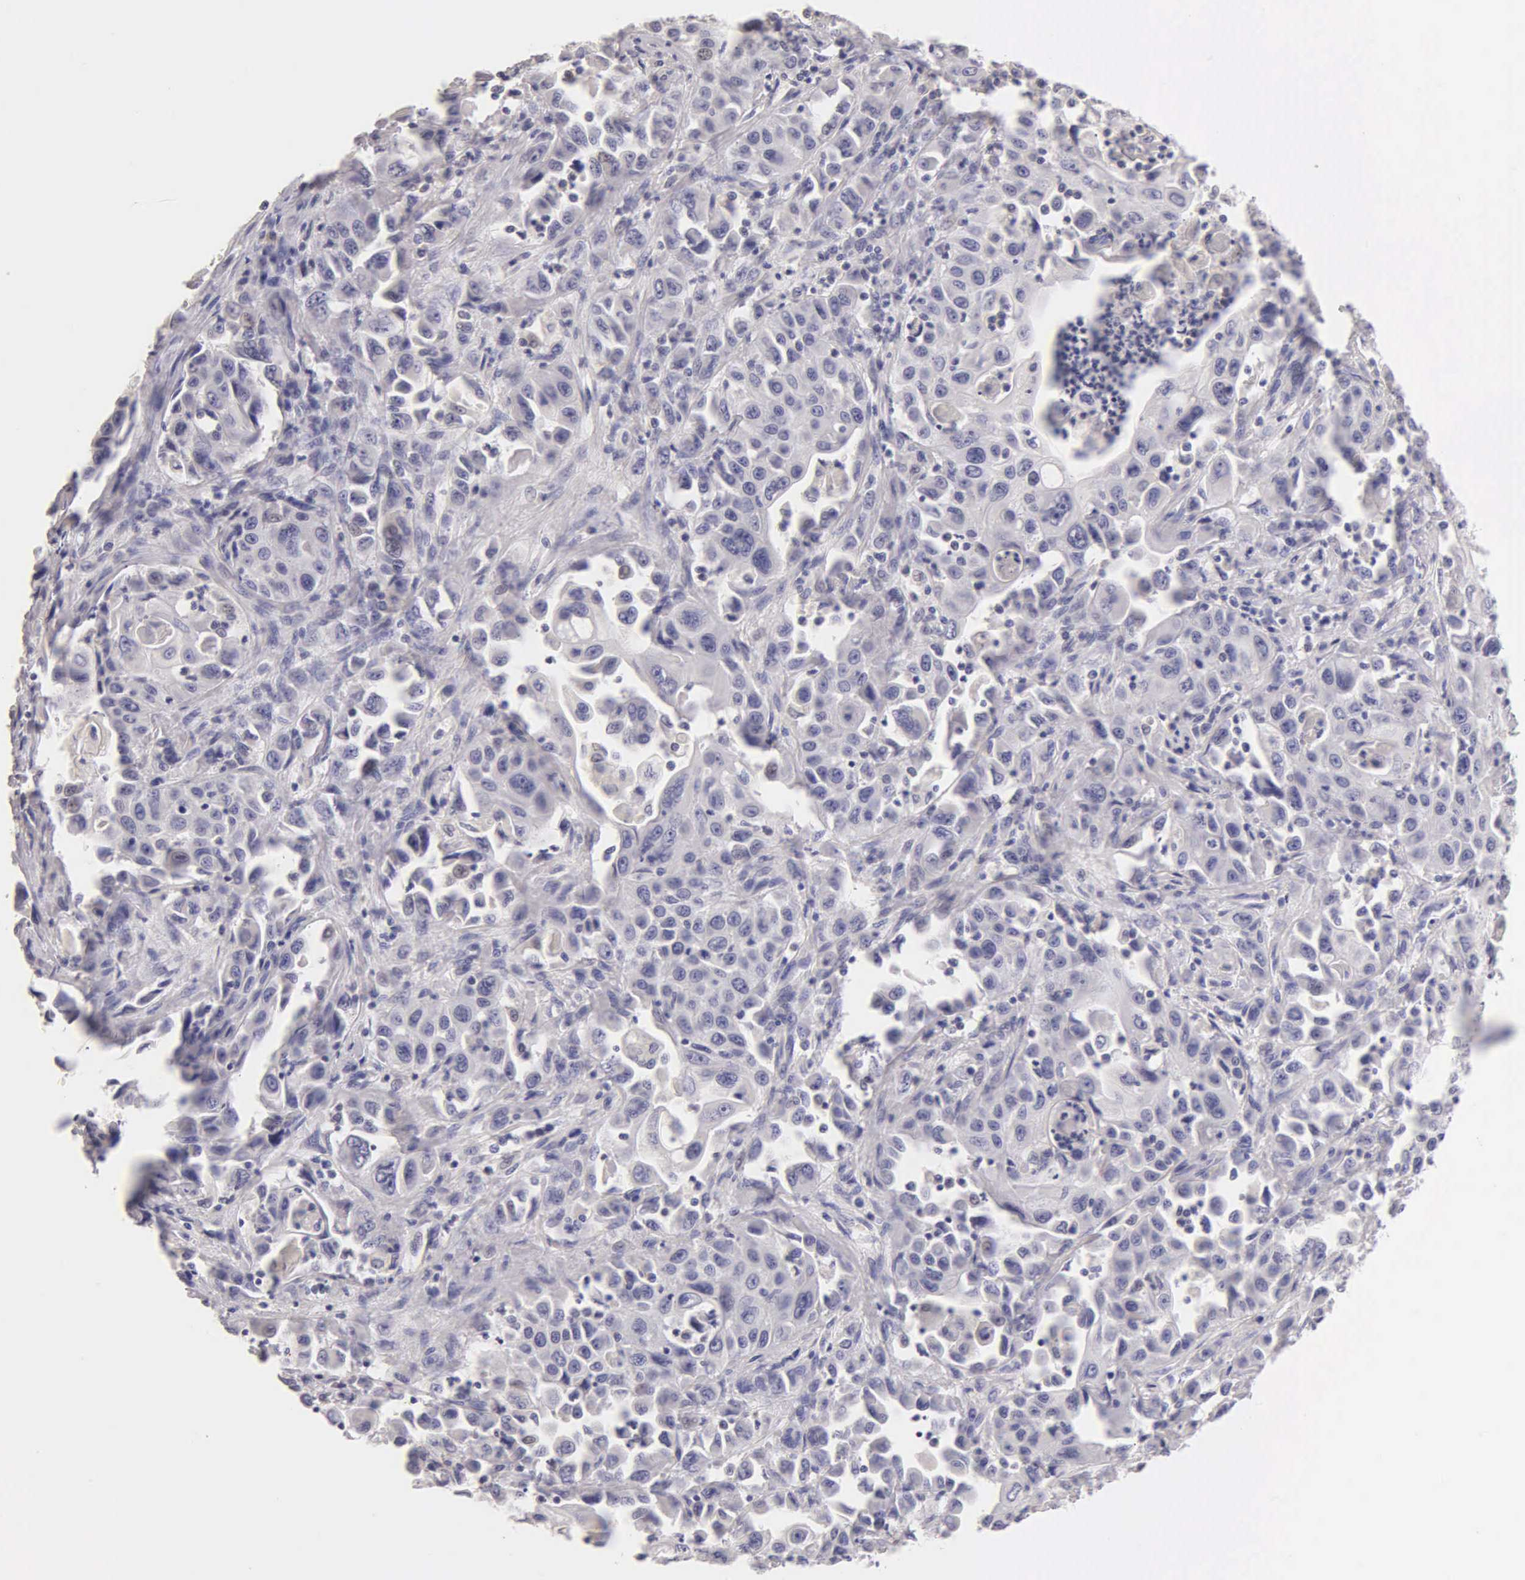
{"staining": {"intensity": "negative", "quantity": "none", "location": "none"}, "tissue": "pancreatic cancer", "cell_type": "Tumor cells", "image_type": "cancer", "snomed": [{"axis": "morphology", "description": "Adenocarcinoma, NOS"}, {"axis": "topography", "description": "Pancreas"}], "caption": "Tumor cells show no significant expression in adenocarcinoma (pancreatic). The staining is performed using DAB (3,3'-diaminobenzidine) brown chromogen with nuclei counter-stained in using hematoxylin.", "gene": "ESR1", "patient": {"sex": "male", "age": 70}}